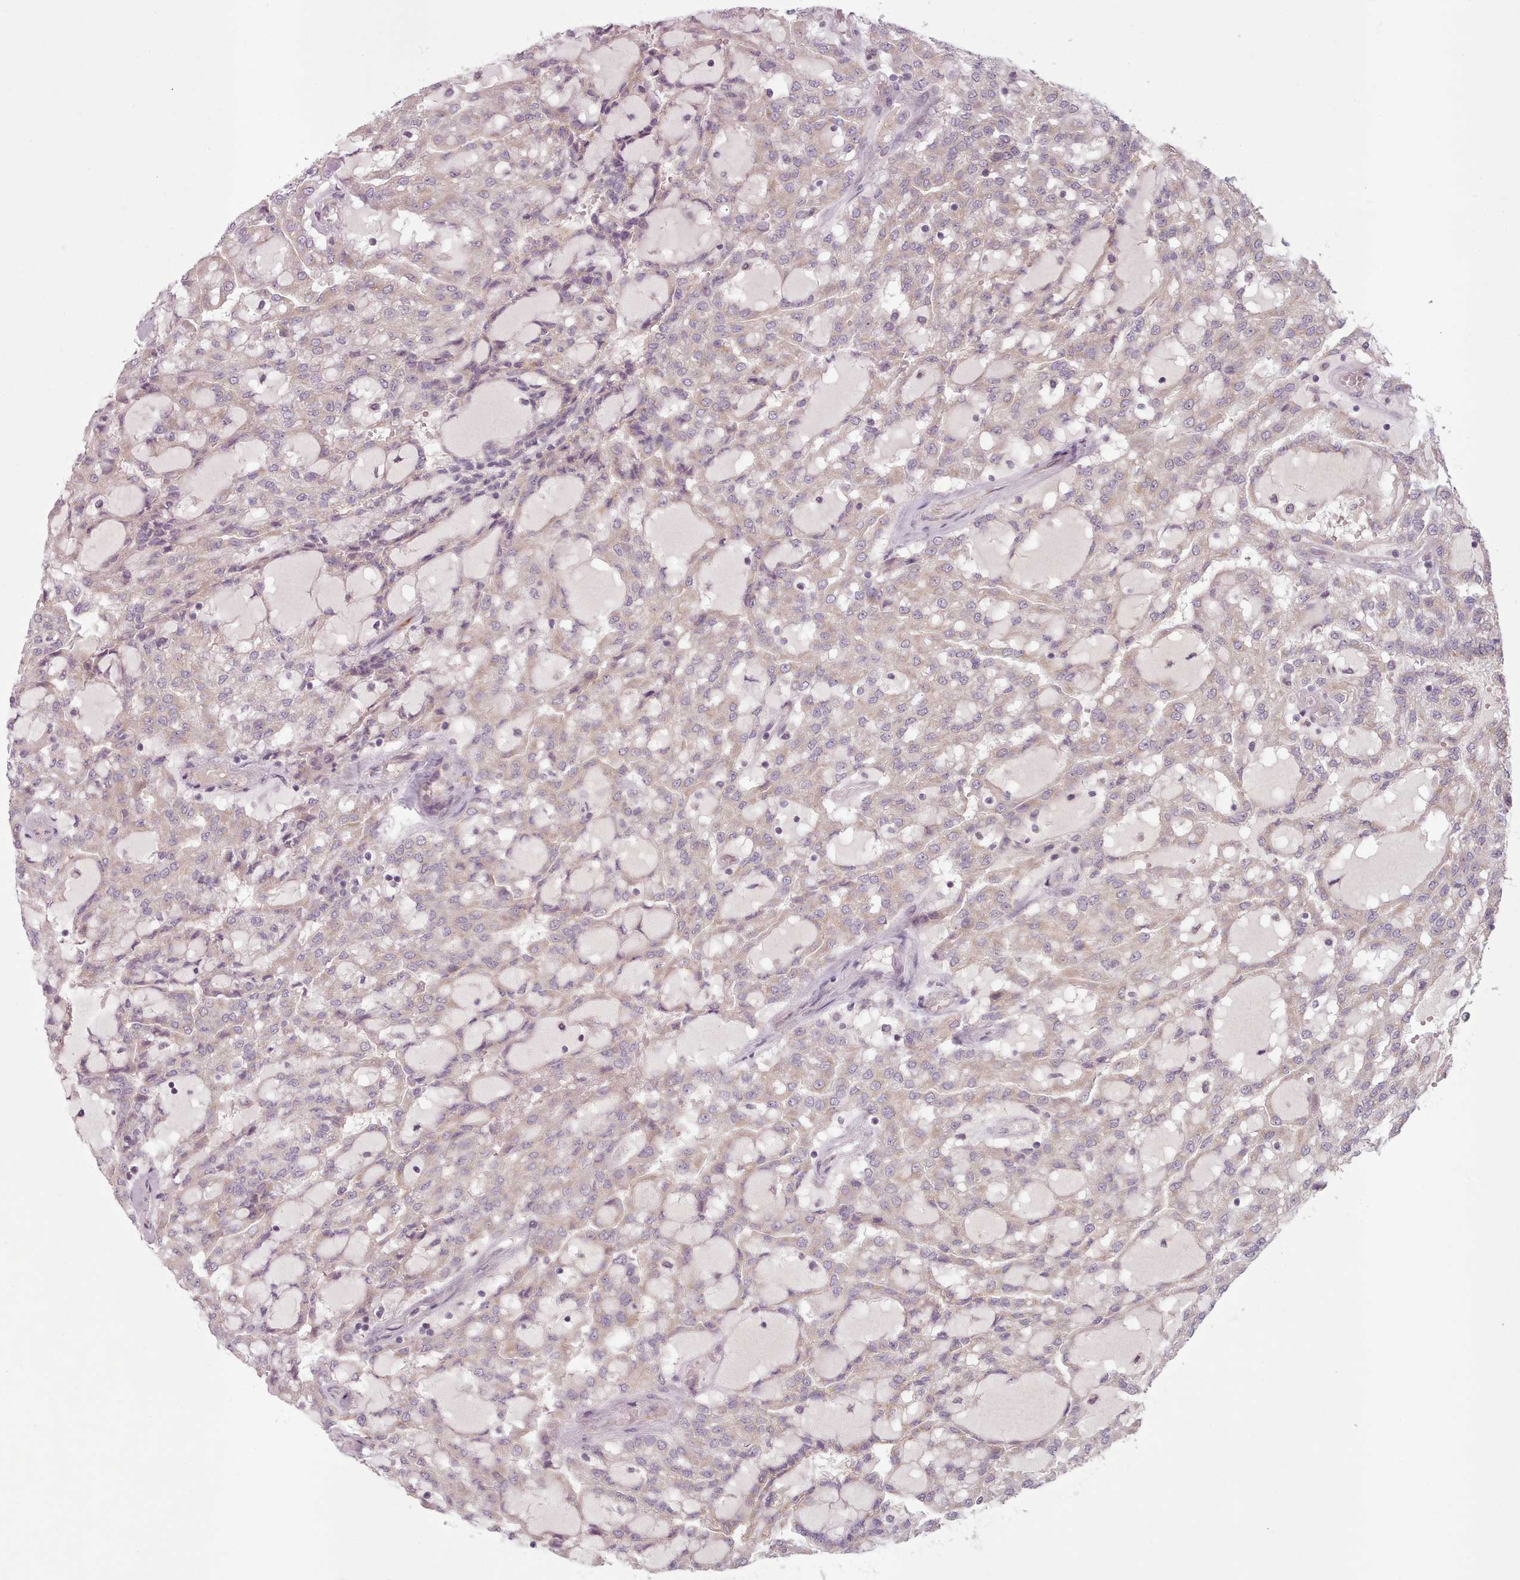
{"staining": {"intensity": "negative", "quantity": "none", "location": "none"}, "tissue": "renal cancer", "cell_type": "Tumor cells", "image_type": "cancer", "snomed": [{"axis": "morphology", "description": "Adenocarcinoma, NOS"}, {"axis": "topography", "description": "Kidney"}], "caption": "High power microscopy image of an immunohistochemistry (IHC) histopathology image of renal cancer (adenocarcinoma), revealing no significant staining in tumor cells. The staining was performed using DAB (3,3'-diaminobenzidine) to visualize the protein expression in brown, while the nuclei were stained in blue with hematoxylin (Magnification: 20x).", "gene": "LAPTM5", "patient": {"sex": "male", "age": 63}}